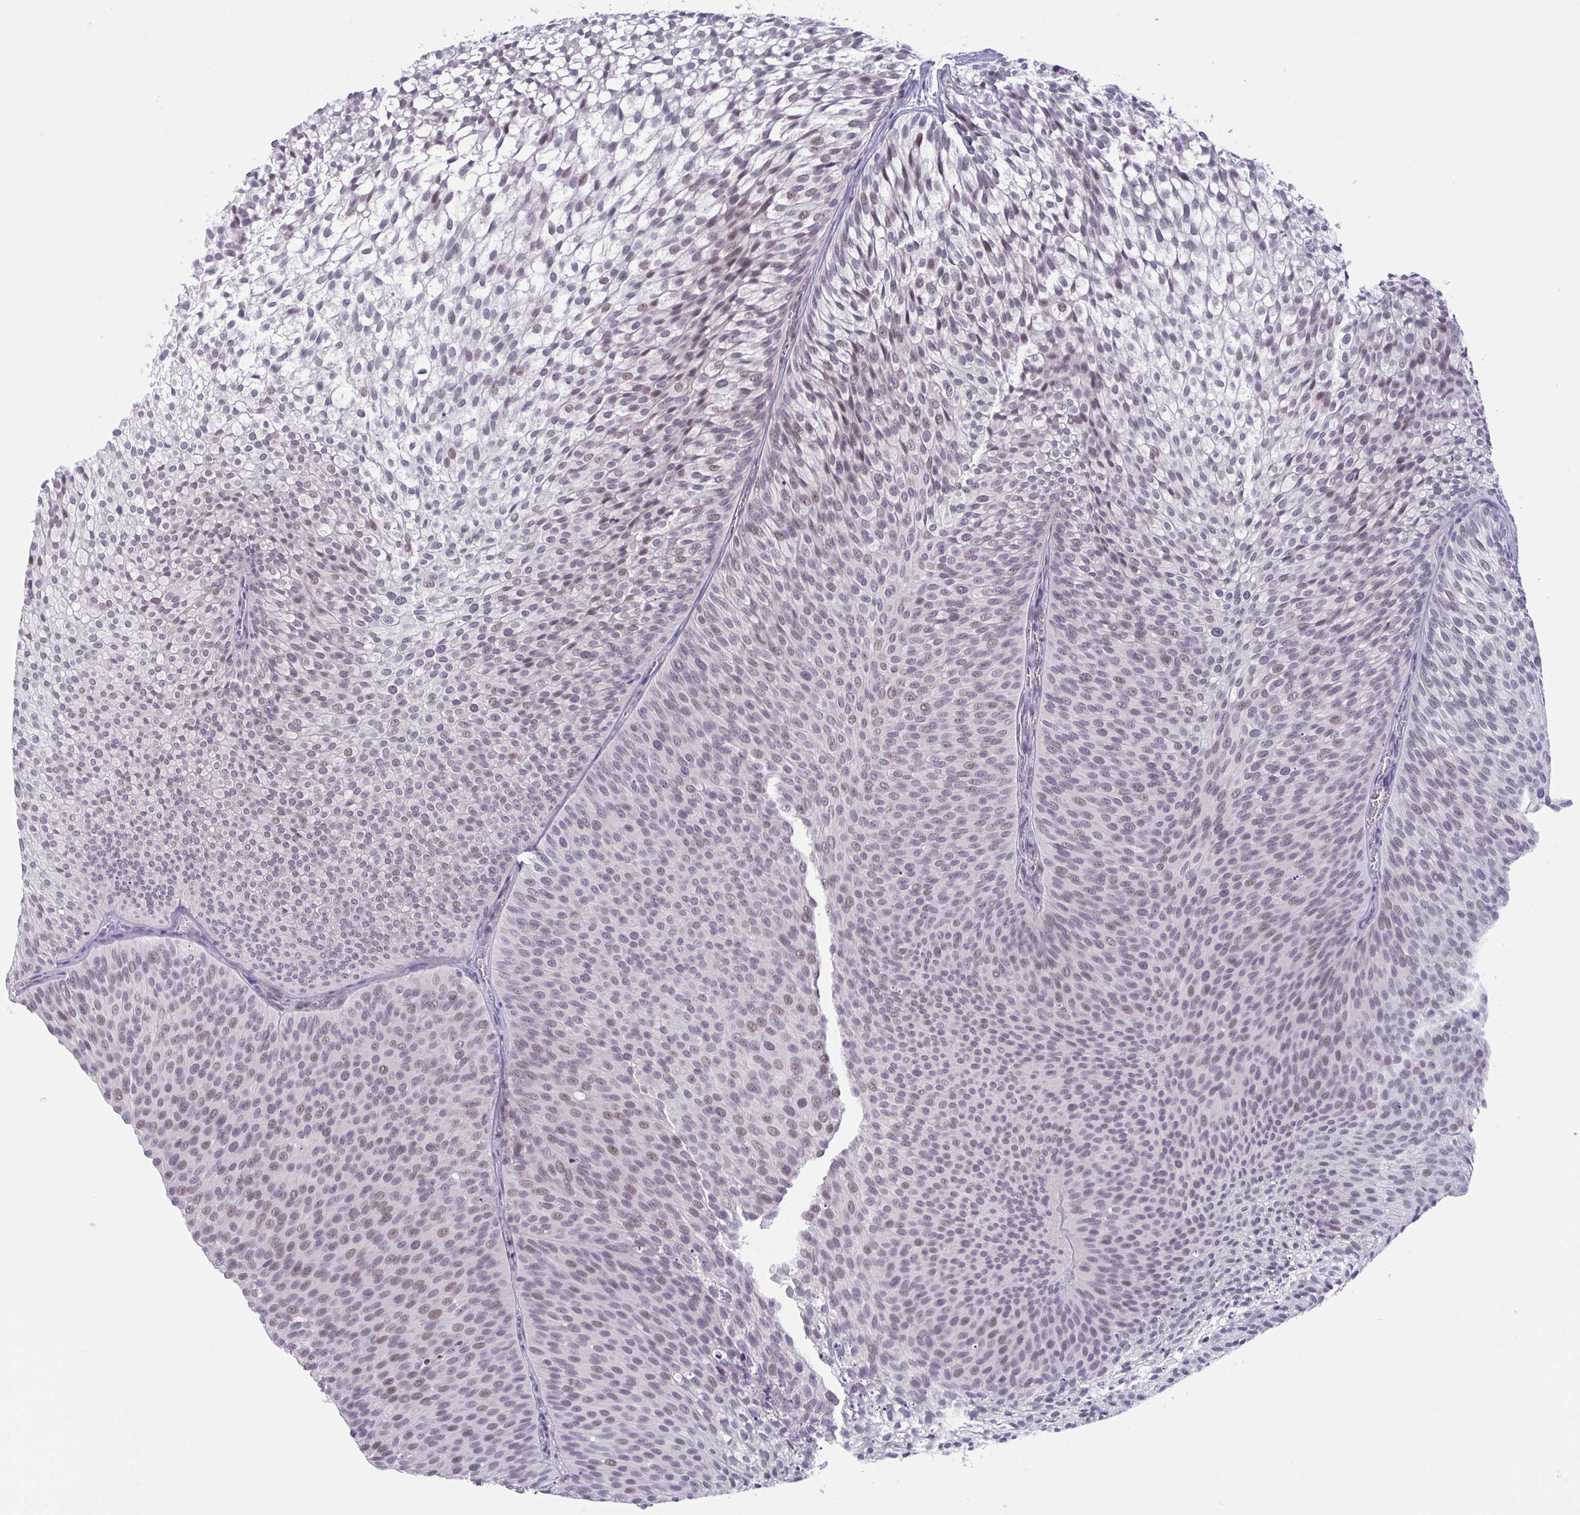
{"staining": {"intensity": "weak", "quantity": "25%-75%", "location": "nuclear"}, "tissue": "urothelial cancer", "cell_type": "Tumor cells", "image_type": "cancer", "snomed": [{"axis": "morphology", "description": "Urothelial carcinoma, Low grade"}, {"axis": "topography", "description": "Urinary bladder"}], "caption": "Immunohistochemistry micrograph of urothelial cancer stained for a protein (brown), which shows low levels of weak nuclear expression in approximately 25%-75% of tumor cells.", "gene": "CNGB3", "patient": {"sex": "male", "age": 91}}